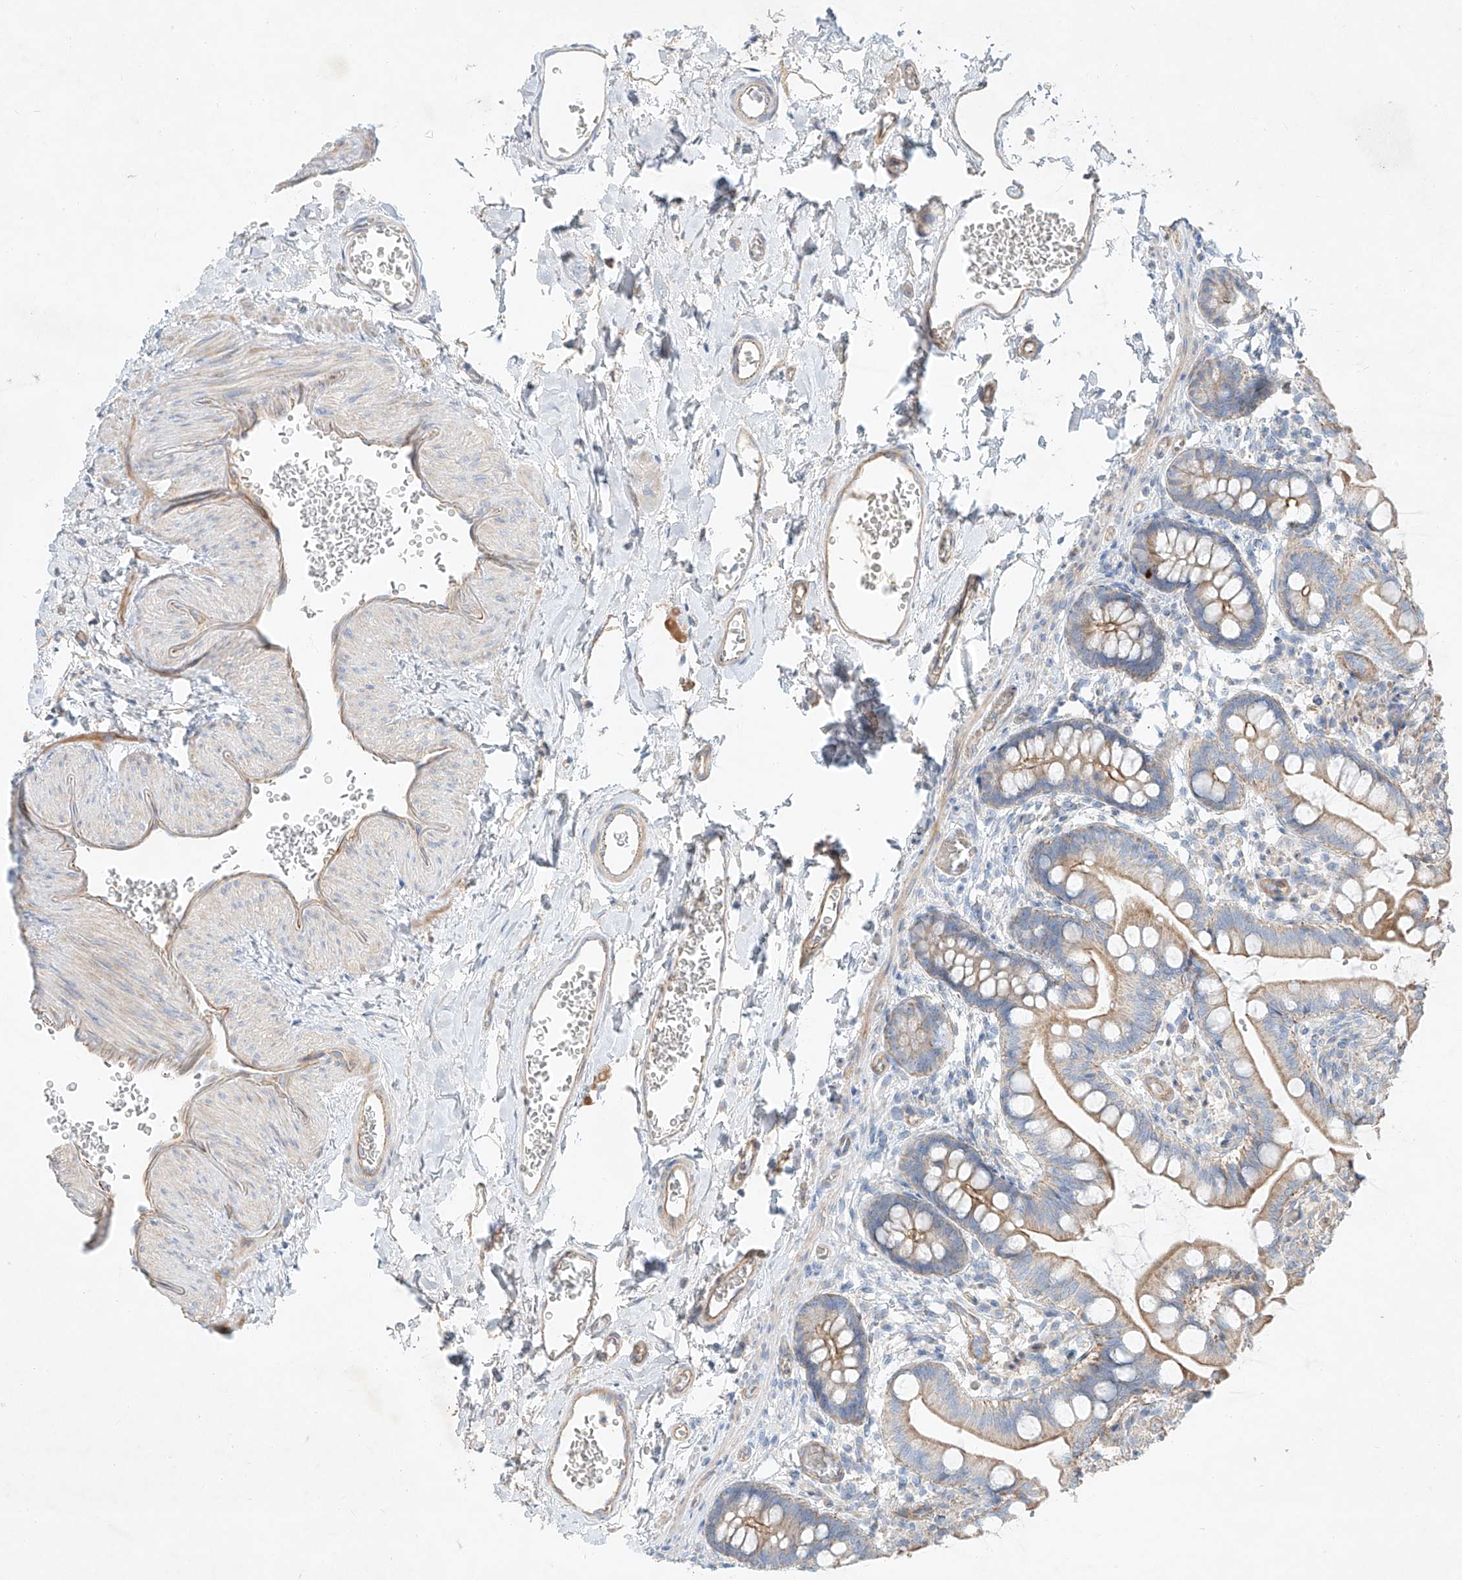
{"staining": {"intensity": "moderate", "quantity": ">75%", "location": "cytoplasmic/membranous"}, "tissue": "small intestine", "cell_type": "Glandular cells", "image_type": "normal", "snomed": [{"axis": "morphology", "description": "Normal tissue, NOS"}, {"axis": "topography", "description": "Small intestine"}], "caption": "An image of human small intestine stained for a protein shows moderate cytoplasmic/membranous brown staining in glandular cells. (brown staining indicates protein expression, while blue staining denotes nuclei).", "gene": "AJM1", "patient": {"sex": "male", "age": 52}}